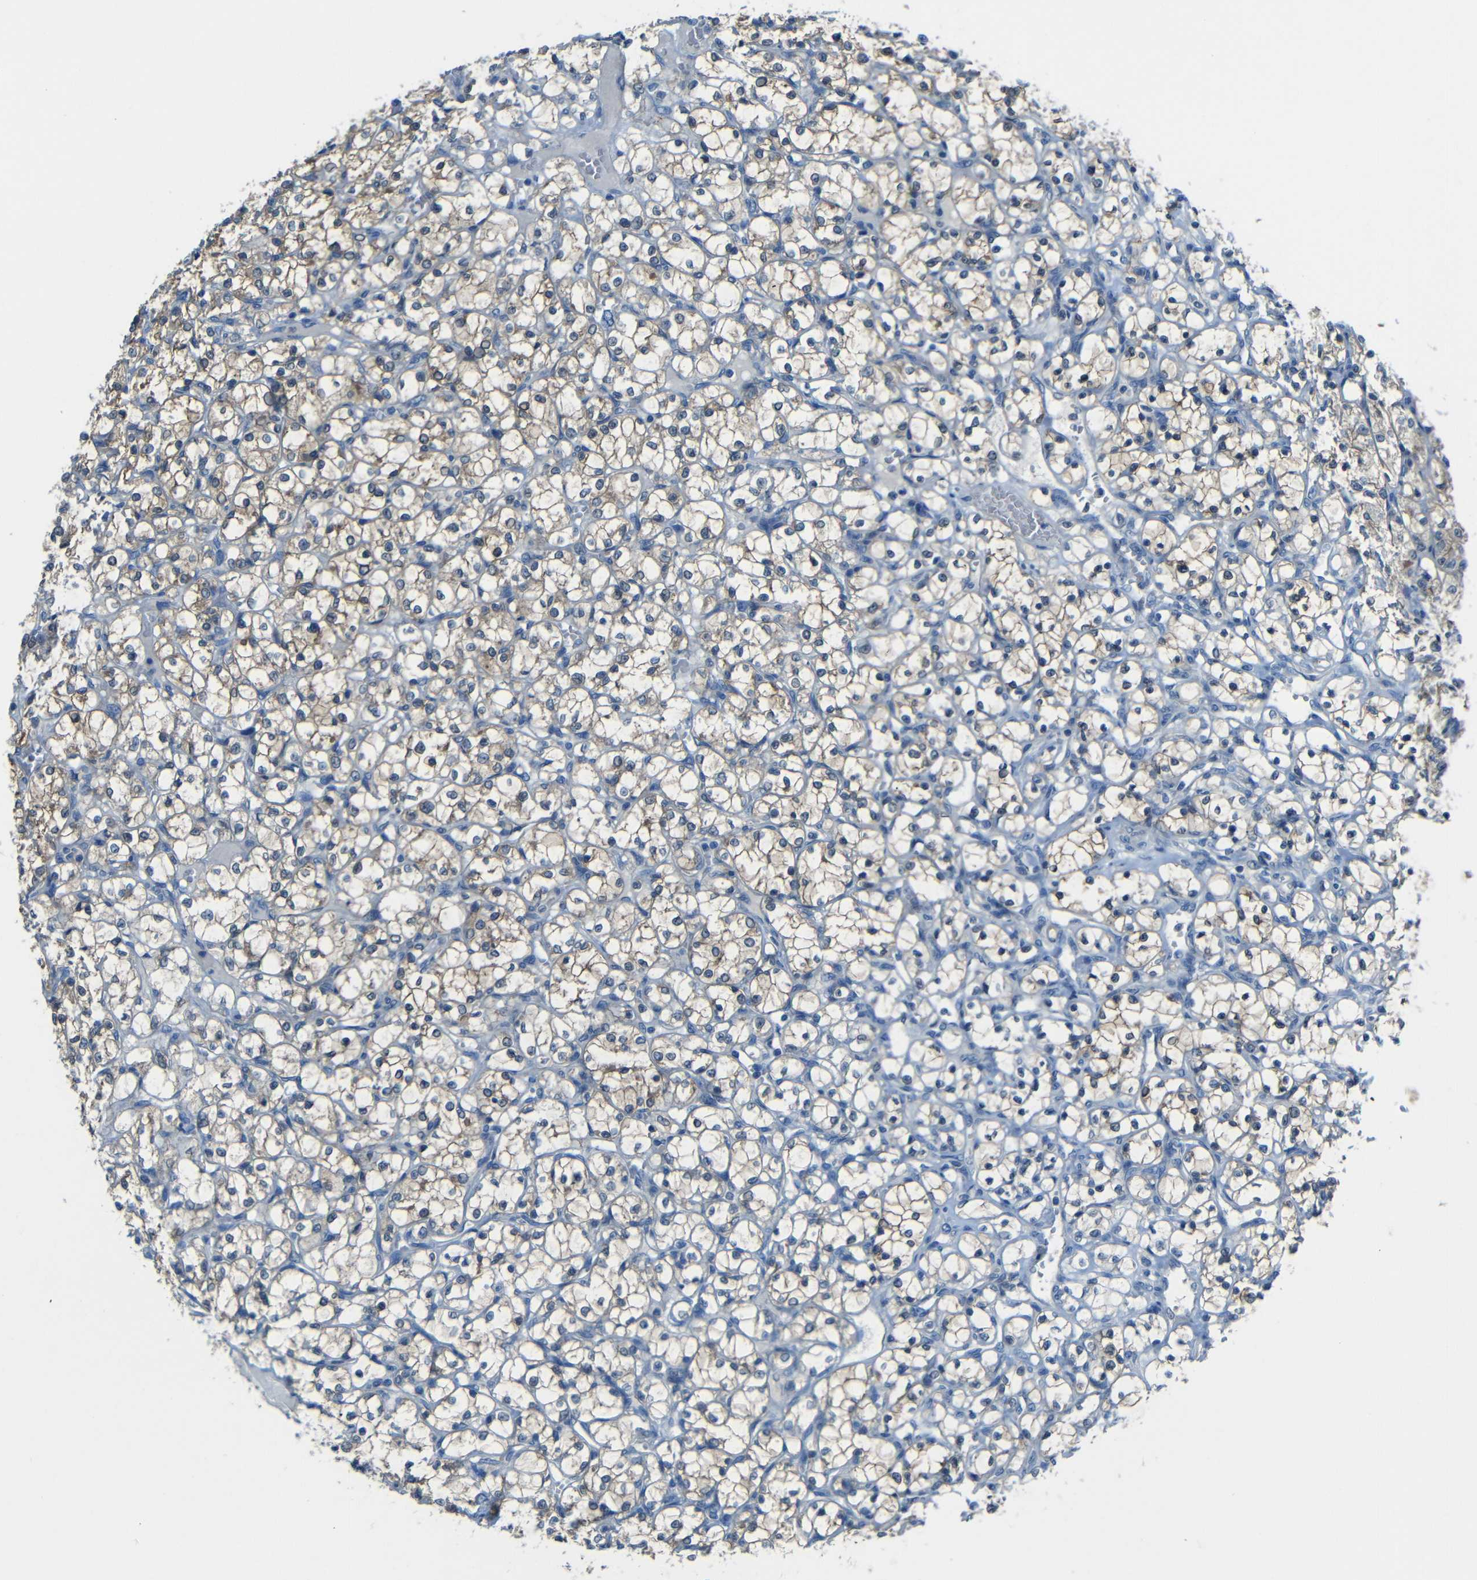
{"staining": {"intensity": "weak", "quantity": ">75%", "location": "cytoplasmic/membranous"}, "tissue": "renal cancer", "cell_type": "Tumor cells", "image_type": "cancer", "snomed": [{"axis": "morphology", "description": "Adenocarcinoma, NOS"}, {"axis": "topography", "description": "Kidney"}], "caption": "Immunohistochemistry of human renal adenocarcinoma reveals low levels of weak cytoplasmic/membranous positivity in about >75% of tumor cells. The staining is performed using DAB brown chromogen to label protein expression. The nuclei are counter-stained blue using hematoxylin.", "gene": "CYP26B1", "patient": {"sex": "female", "age": 69}}